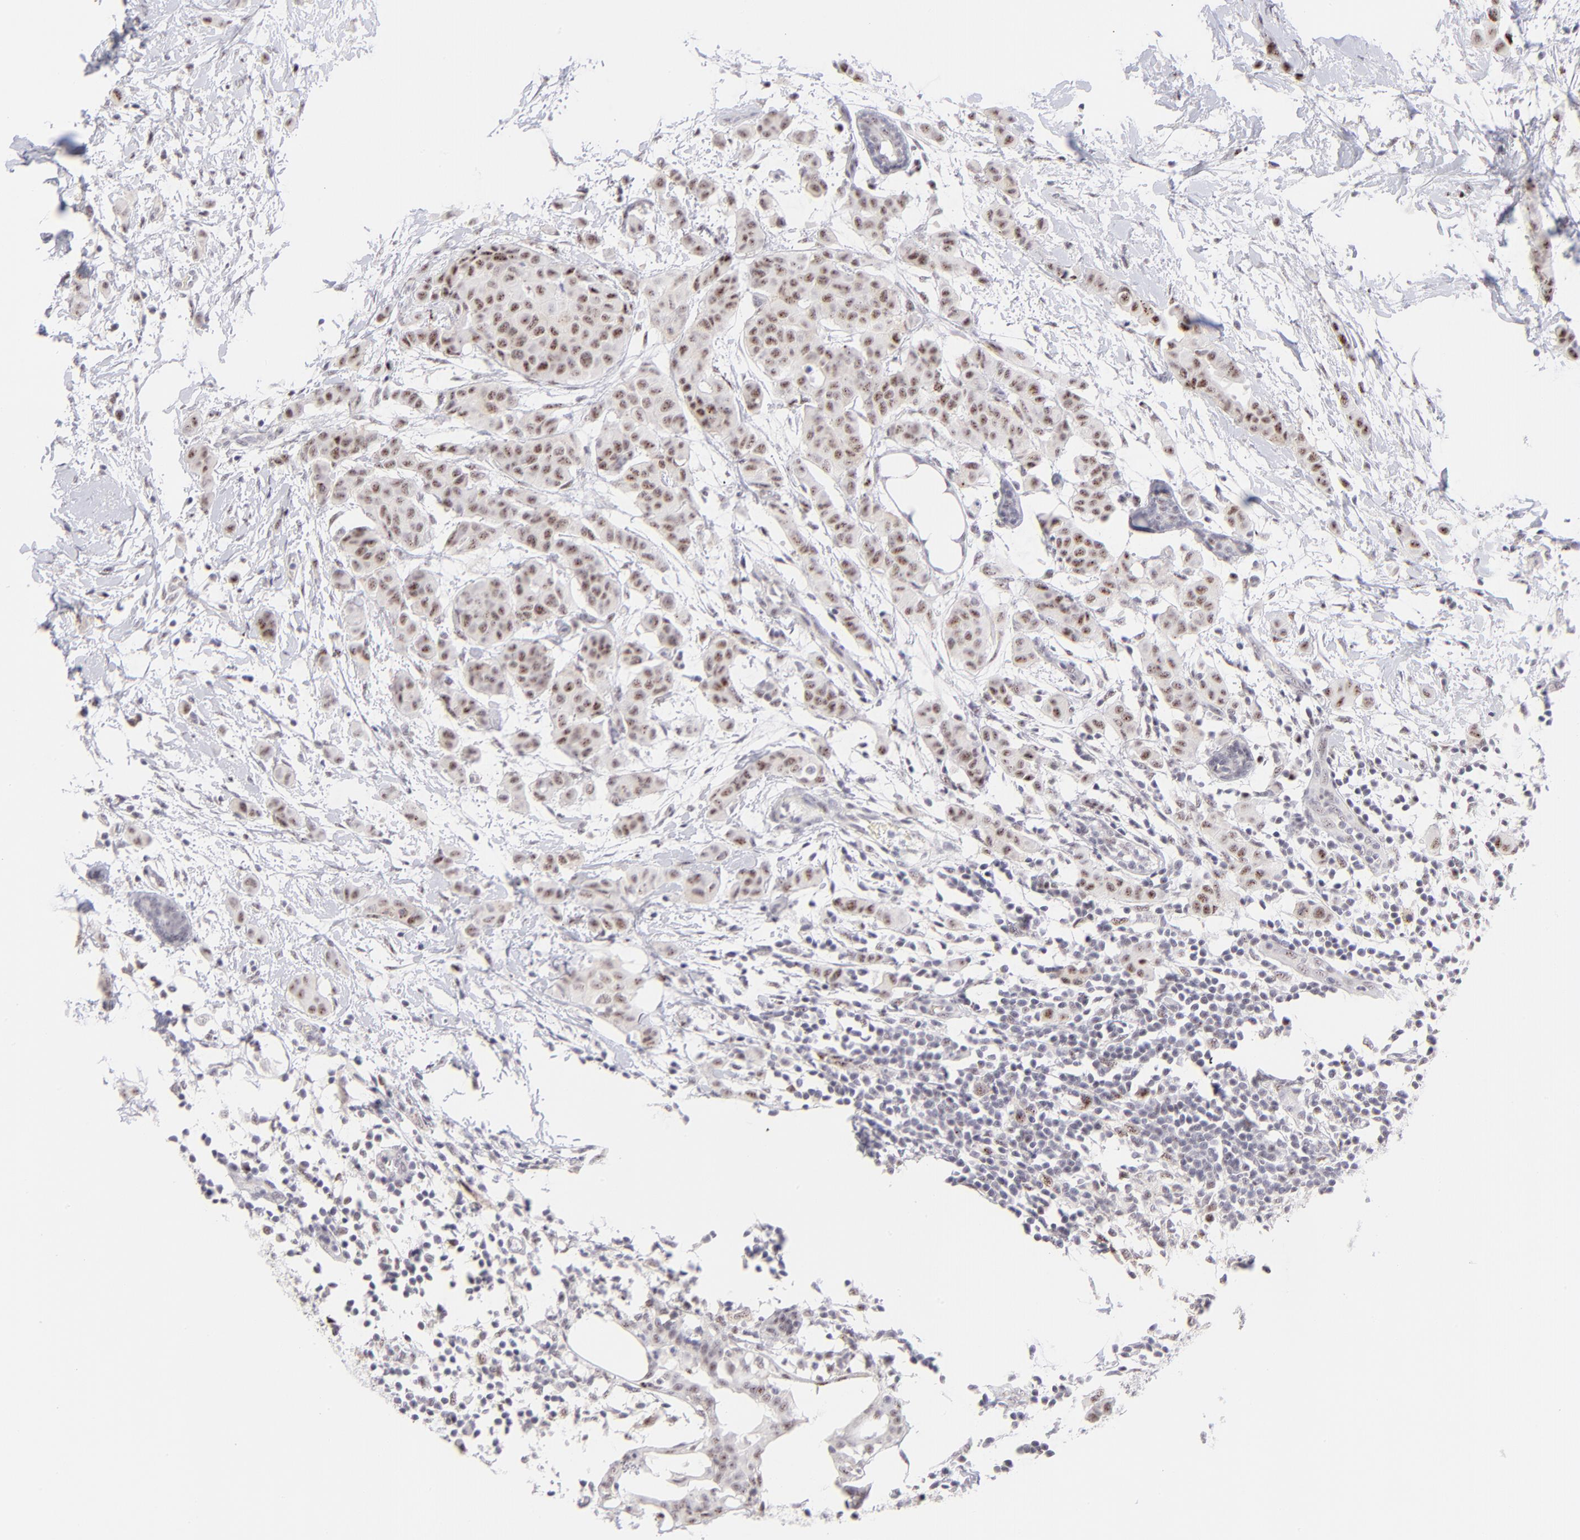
{"staining": {"intensity": "moderate", "quantity": ">75%", "location": "nuclear"}, "tissue": "breast cancer", "cell_type": "Tumor cells", "image_type": "cancer", "snomed": [{"axis": "morphology", "description": "Duct carcinoma"}, {"axis": "topography", "description": "Breast"}], "caption": "Immunohistochemistry (IHC) (DAB) staining of human invasive ductal carcinoma (breast) displays moderate nuclear protein expression in approximately >75% of tumor cells. (Stains: DAB in brown, nuclei in blue, Microscopy: brightfield microscopy at high magnification).", "gene": "CDC25C", "patient": {"sex": "female", "age": 40}}